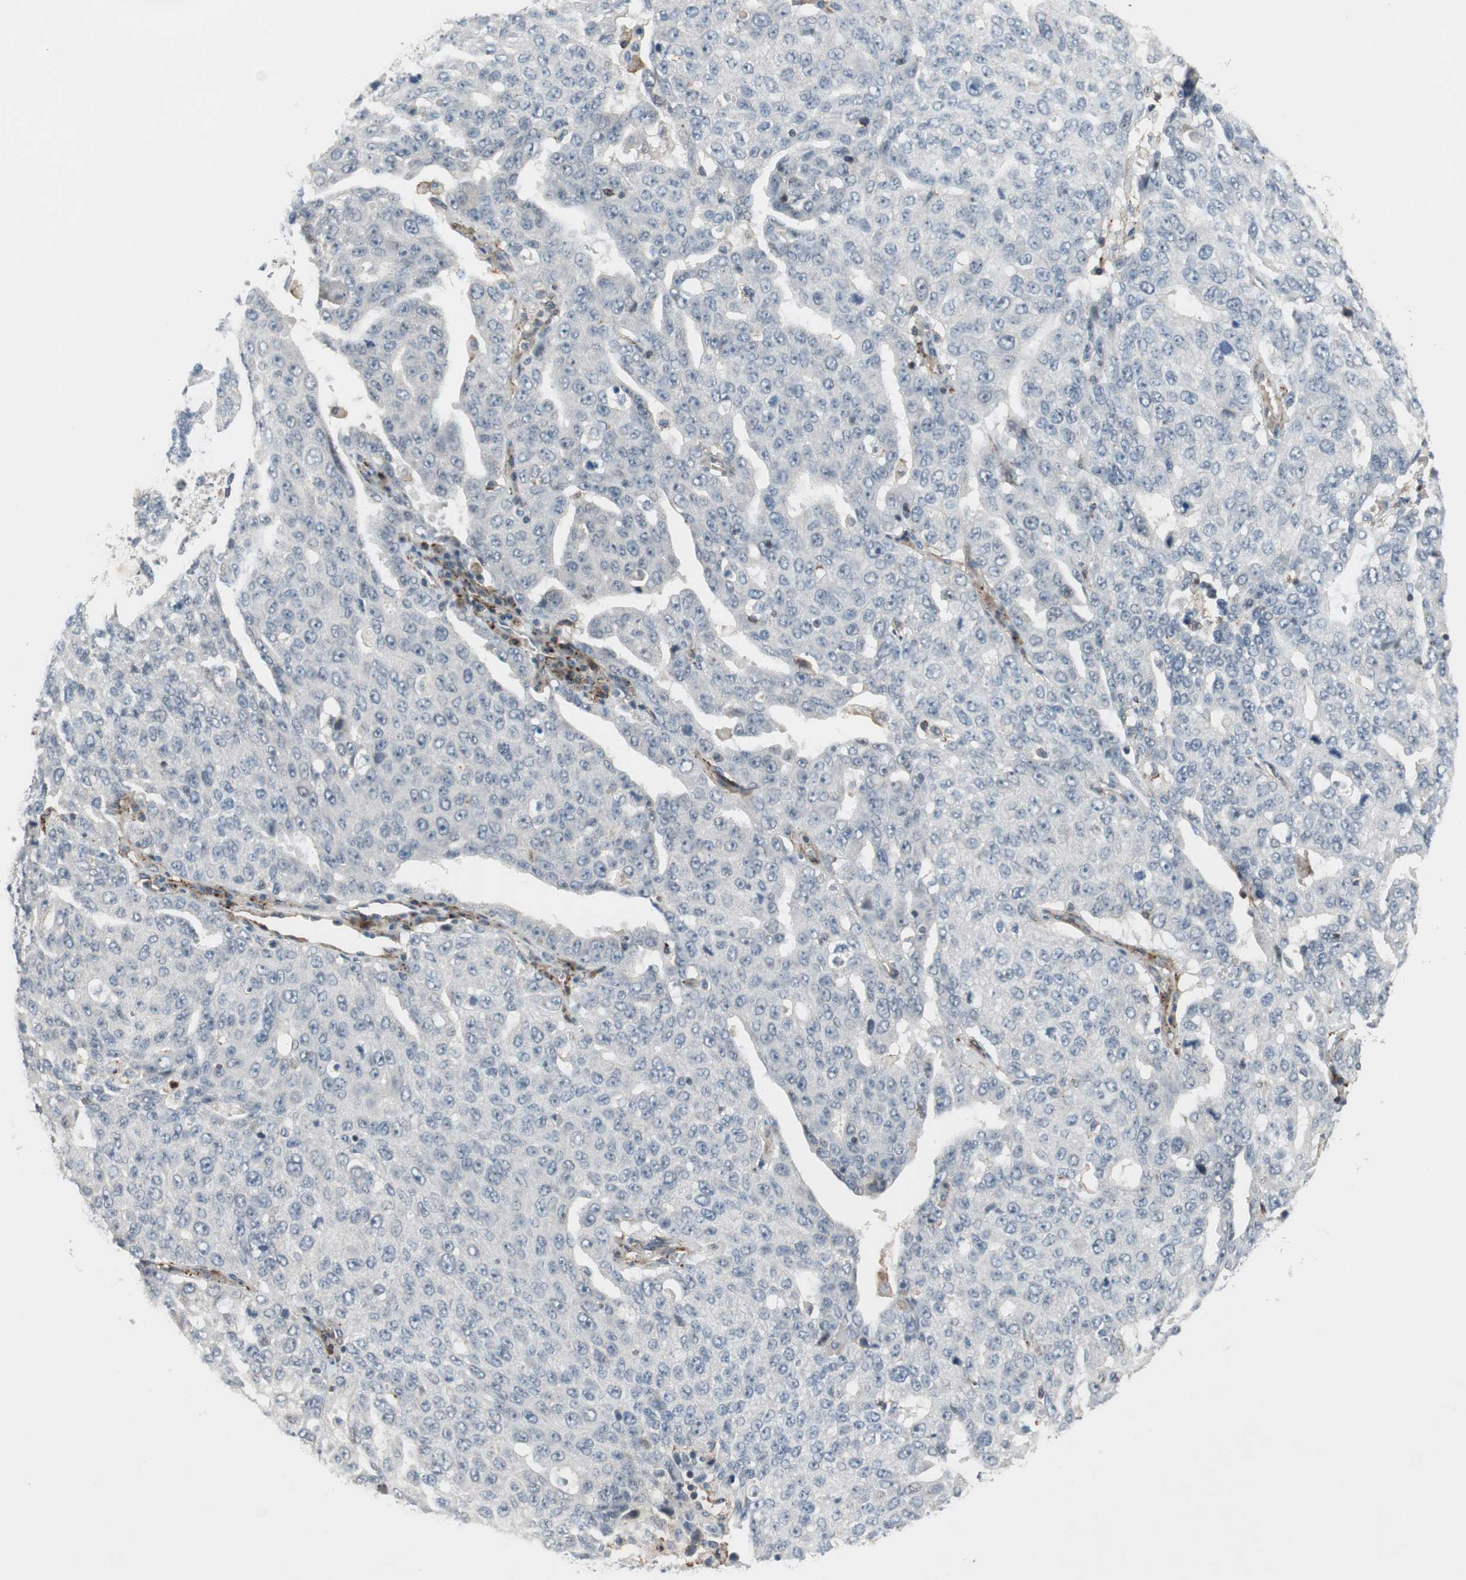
{"staining": {"intensity": "negative", "quantity": "none", "location": "none"}, "tissue": "ovarian cancer", "cell_type": "Tumor cells", "image_type": "cancer", "snomed": [{"axis": "morphology", "description": "Carcinoma, endometroid"}, {"axis": "topography", "description": "Ovary"}], "caption": "The micrograph shows no significant staining in tumor cells of endometroid carcinoma (ovarian).", "gene": "GRHL1", "patient": {"sex": "female", "age": 62}}